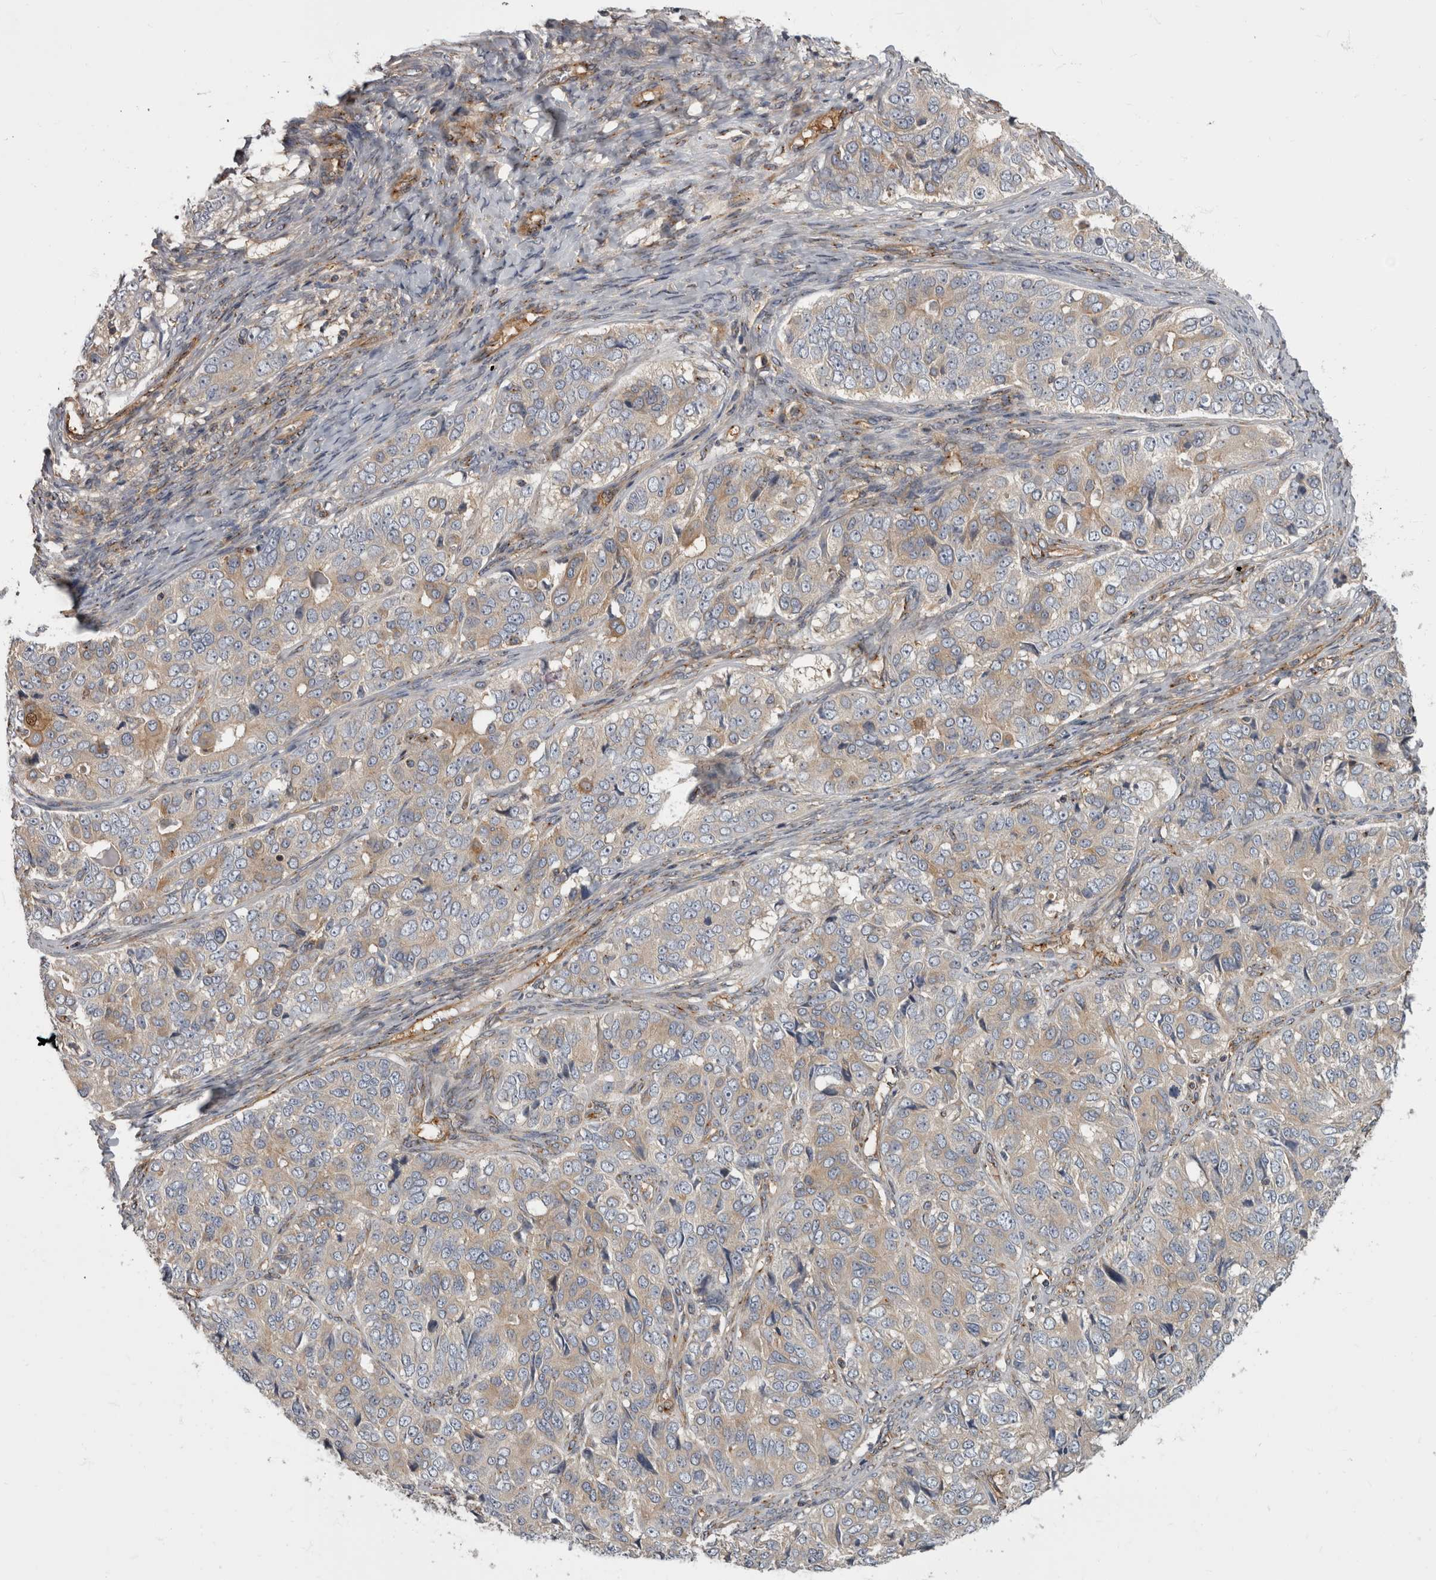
{"staining": {"intensity": "moderate", "quantity": "<25%", "location": "cytoplasmic/membranous"}, "tissue": "ovarian cancer", "cell_type": "Tumor cells", "image_type": "cancer", "snomed": [{"axis": "morphology", "description": "Carcinoma, endometroid"}, {"axis": "topography", "description": "Ovary"}], "caption": "Approximately <25% of tumor cells in endometroid carcinoma (ovarian) reveal moderate cytoplasmic/membranous protein positivity as visualized by brown immunohistochemical staining.", "gene": "HOOK3", "patient": {"sex": "female", "age": 51}}